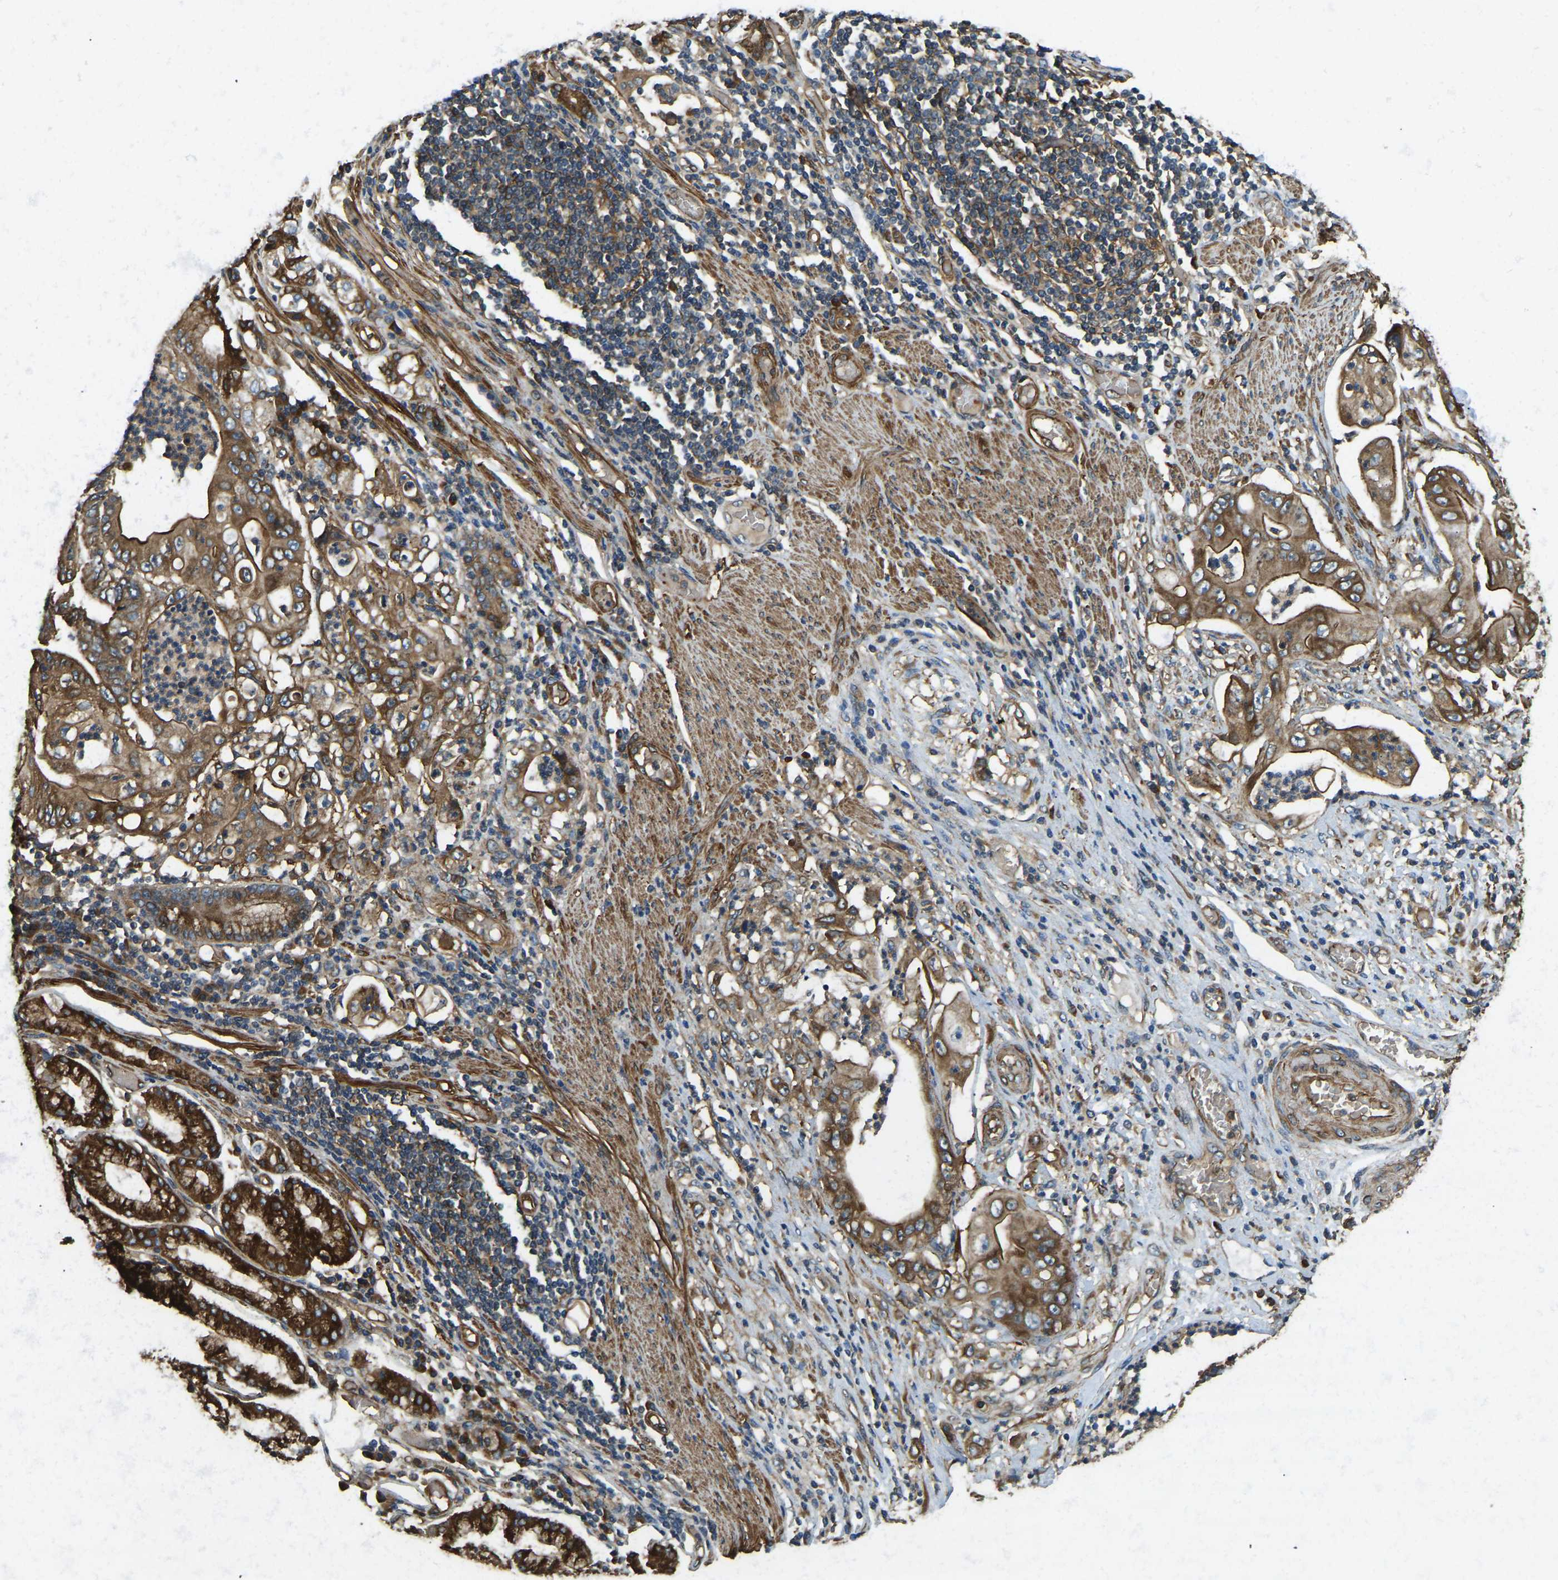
{"staining": {"intensity": "strong", "quantity": ">75%", "location": "cytoplasmic/membranous"}, "tissue": "stomach cancer", "cell_type": "Tumor cells", "image_type": "cancer", "snomed": [{"axis": "morphology", "description": "Adenocarcinoma, NOS"}, {"axis": "topography", "description": "Stomach"}], "caption": "This photomicrograph shows adenocarcinoma (stomach) stained with IHC to label a protein in brown. The cytoplasmic/membranous of tumor cells show strong positivity for the protein. Nuclei are counter-stained blue.", "gene": "ERGIC1", "patient": {"sex": "female", "age": 73}}